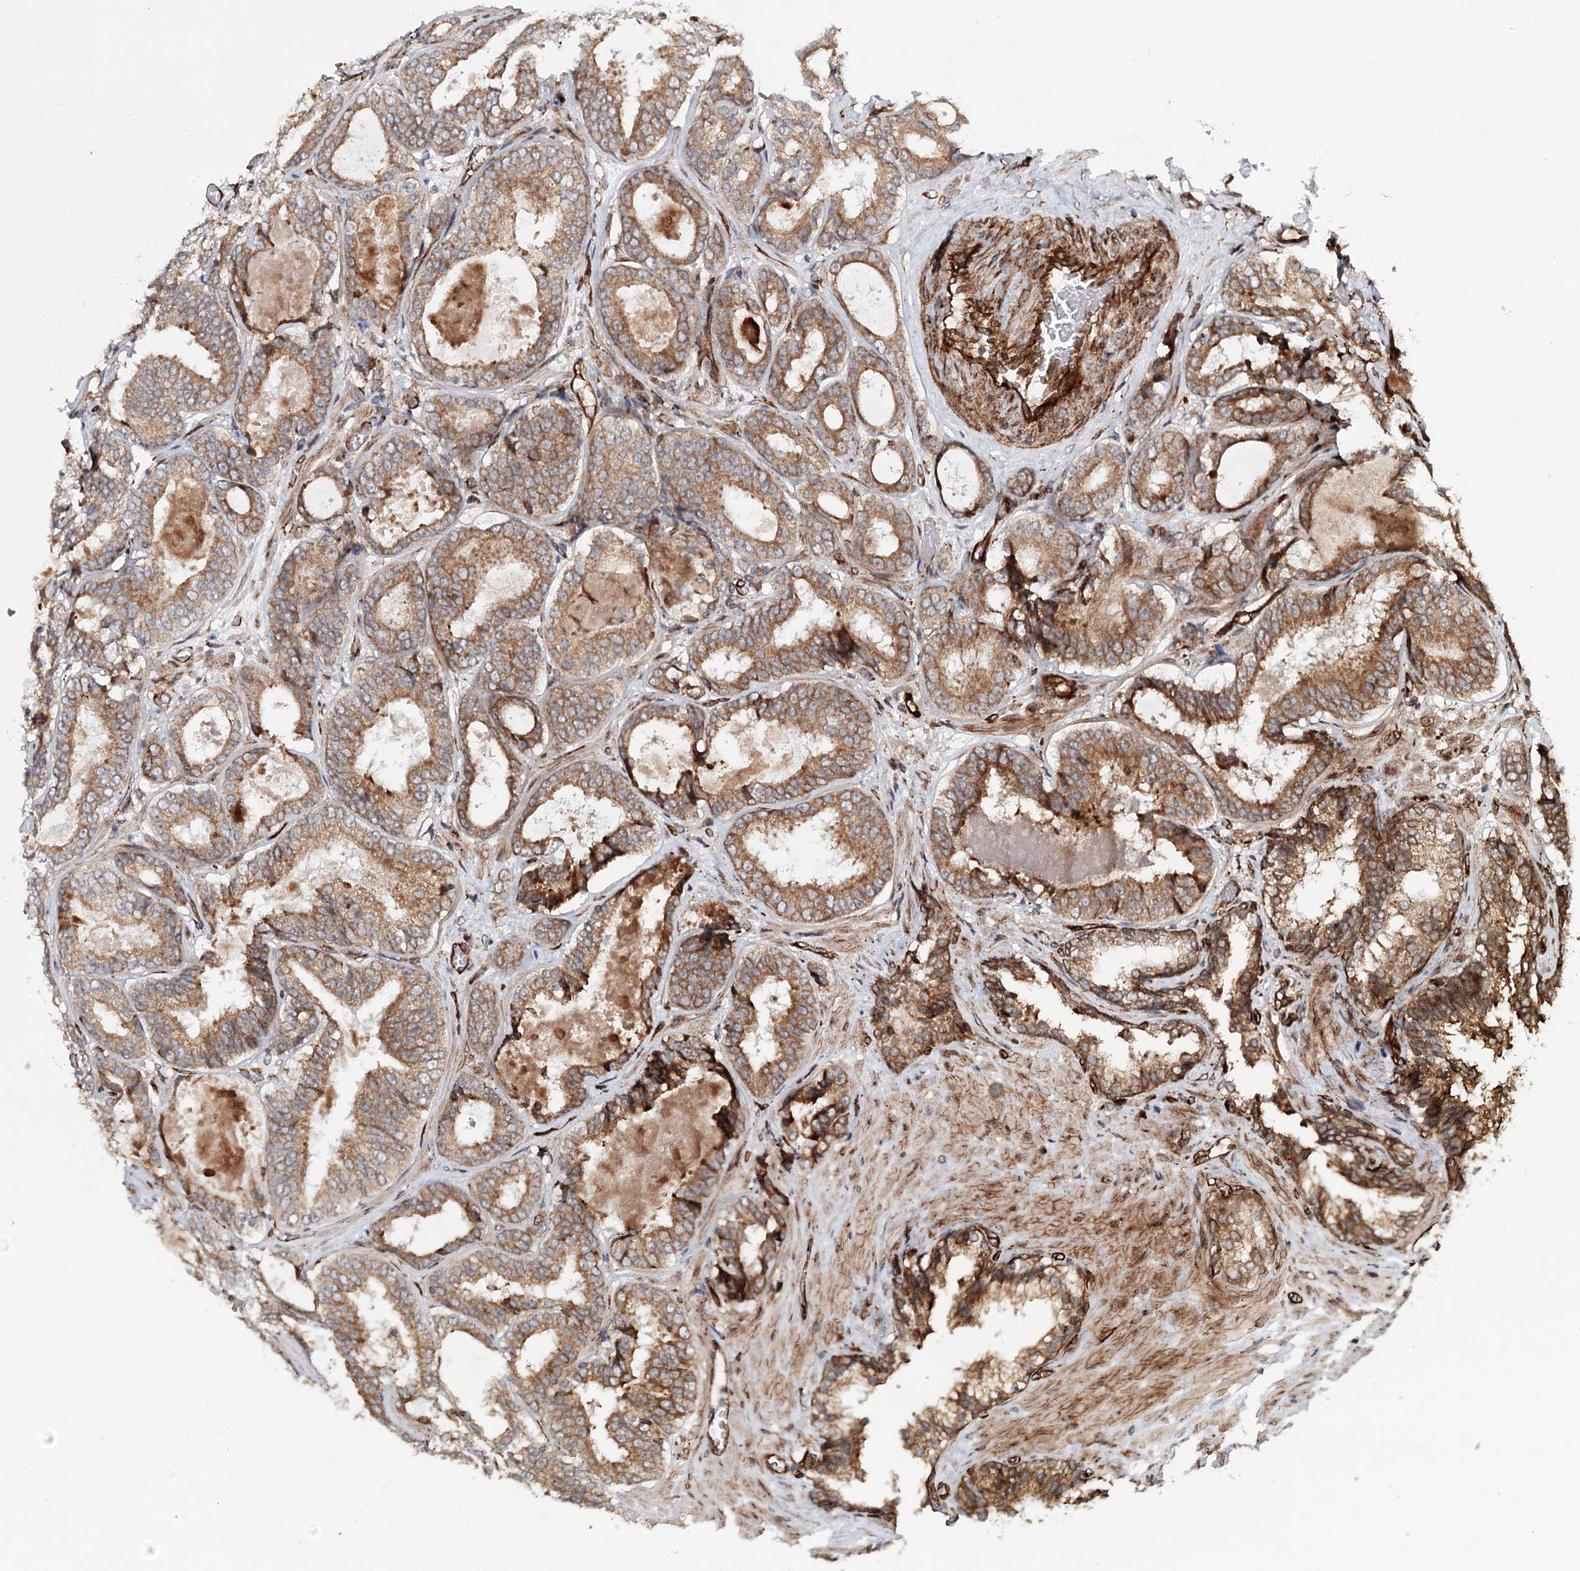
{"staining": {"intensity": "moderate", "quantity": ">75%", "location": "cytoplasmic/membranous"}, "tissue": "prostate cancer", "cell_type": "Tumor cells", "image_type": "cancer", "snomed": [{"axis": "morphology", "description": "Adenocarcinoma, High grade"}, {"axis": "topography", "description": "Prostate"}], "caption": "Brown immunohistochemical staining in human prostate cancer (high-grade adenocarcinoma) shows moderate cytoplasmic/membranous staining in about >75% of tumor cells. (DAB IHC, brown staining for protein, blue staining for nuclei).", "gene": "MKNK1", "patient": {"sex": "male", "age": 57}}